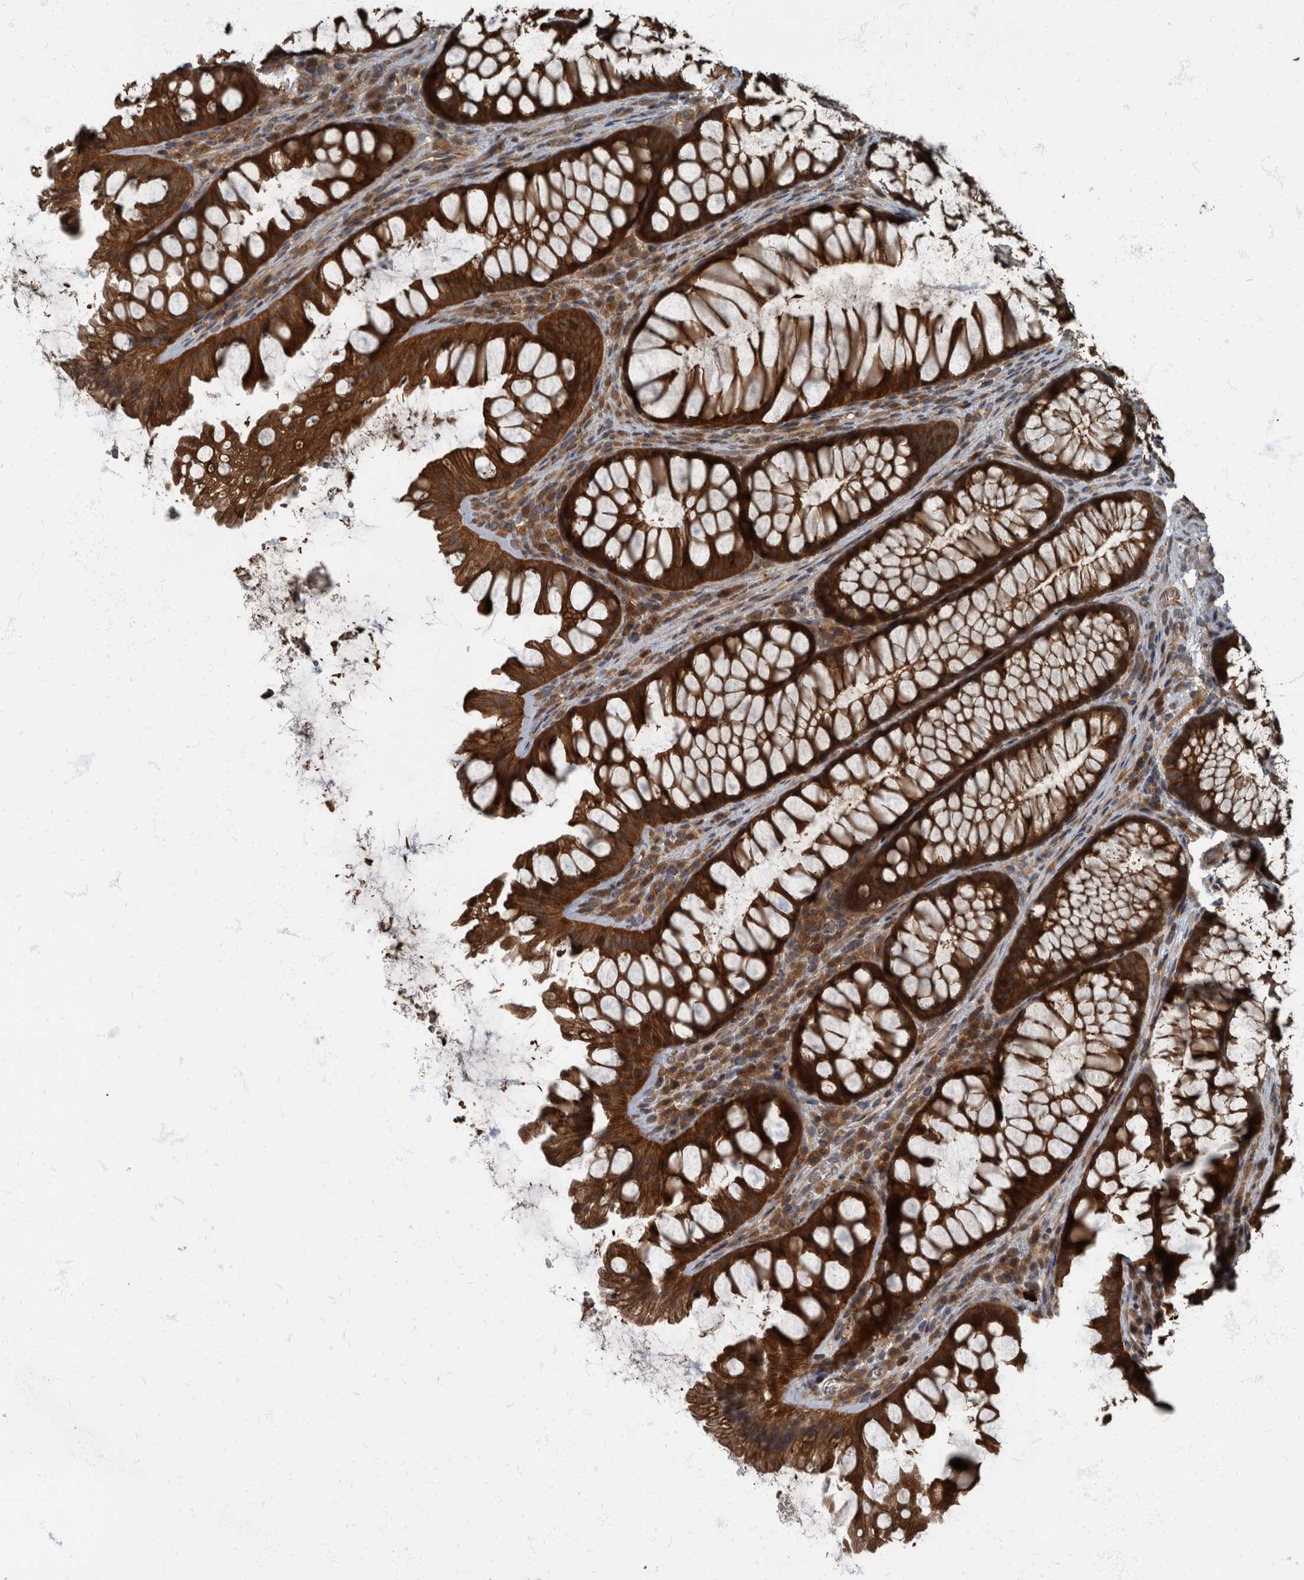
{"staining": {"intensity": "moderate", "quantity": ">75%", "location": "cytoplasmic/membranous"}, "tissue": "colon", "cell_type": "Endothelial cells", "image_type": "normal", "snomed": [{"axis": "morphology", "description": "Normal tissue, NOS"}, {"axis": "topography", "description": "Colon"}], "caption": "Unremarkable colon was stained to show a protein in brown. There is medium levels of moderate cytoplasmic/membranous expression in approximately >75% of endothelial cells.", "gene": "RABGGTB", "patient": {"sex": "female", "age": 62}}